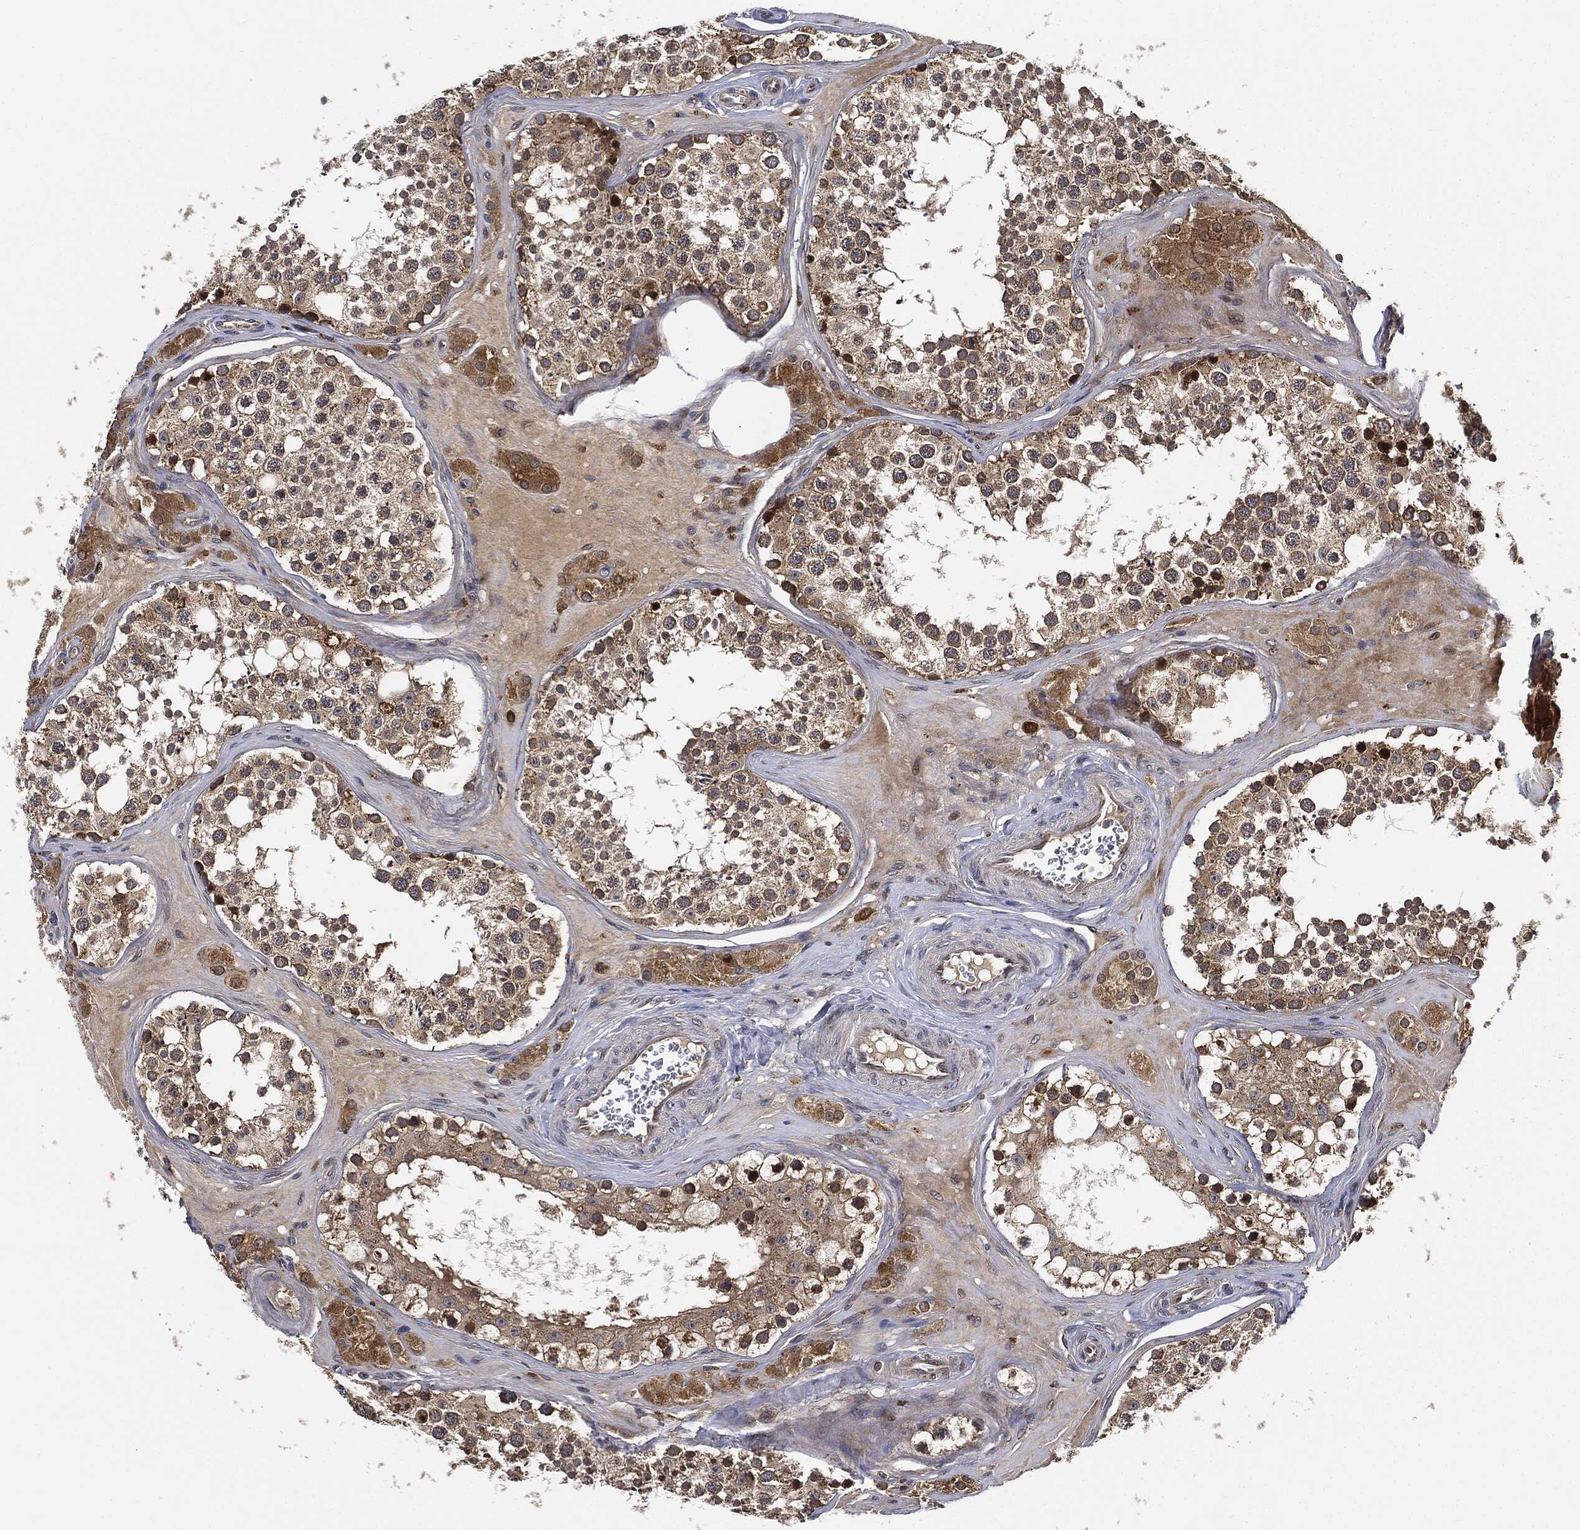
{"staining": {"intensity": "moderate", "quantity": ">75%", "location": "cytoplasmic/membranous"}, "tissue": "testis", "cell_type": "Cells in seminiferous ducts", "image_type": "normal", "snomed": [{"axis": "morphology", "description": "Normal tissue, NOS"}, {"axis": "topography", "description": "Testis"}], "caption": "Immunohistochemical staining of benign testis shows >75% levels of moderate cytoplasmic/membranous protein positivity in approximately >75% of cells in seminiferous ducts.", "gene": "MLST8", "patient": {"sex": "male", "age": 31}}